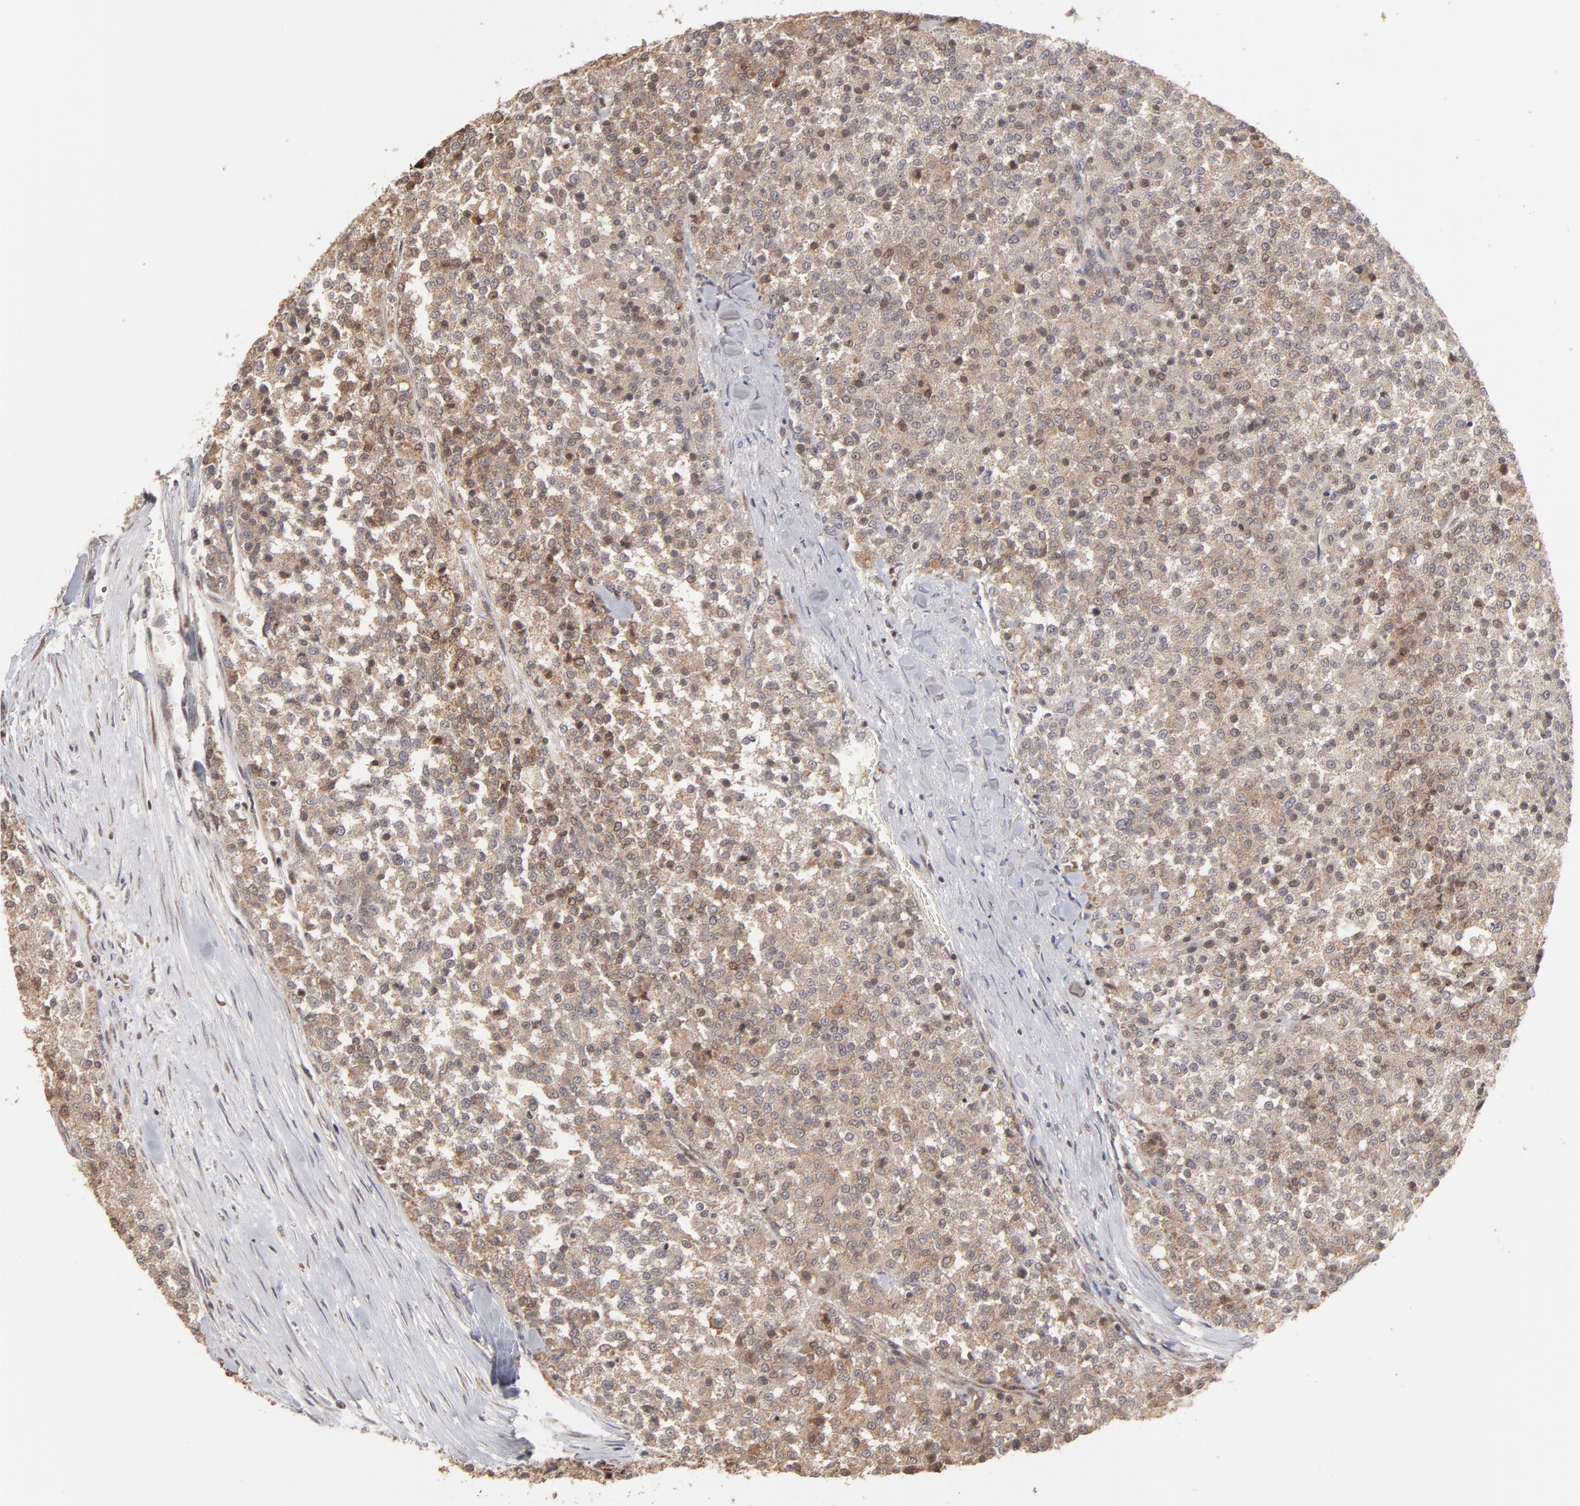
{"staining": {"intensity": "moderate", "quantity": ">75%", "location": "cytoplasmic/membranous"}, "tissue": "testis cancer", "cell_type": "Tumor cells", "image_type": "cancer", "snomed": [{"axis": "morphology", "description": "Seminoma, NOS"}, {"axis": "topography", "description": "Testis"}], "caption": "Testis cancer (seminoma) tissue exhibits moderate cytoplasmic/membranous staining in approximately >75% of tumor cells, visualized by immunohistochemistry. (DAB IHC with brightfield microscopy, high magnification).", "gene": "ARIH1", "patient": {"sex": "male", "age": 59}}